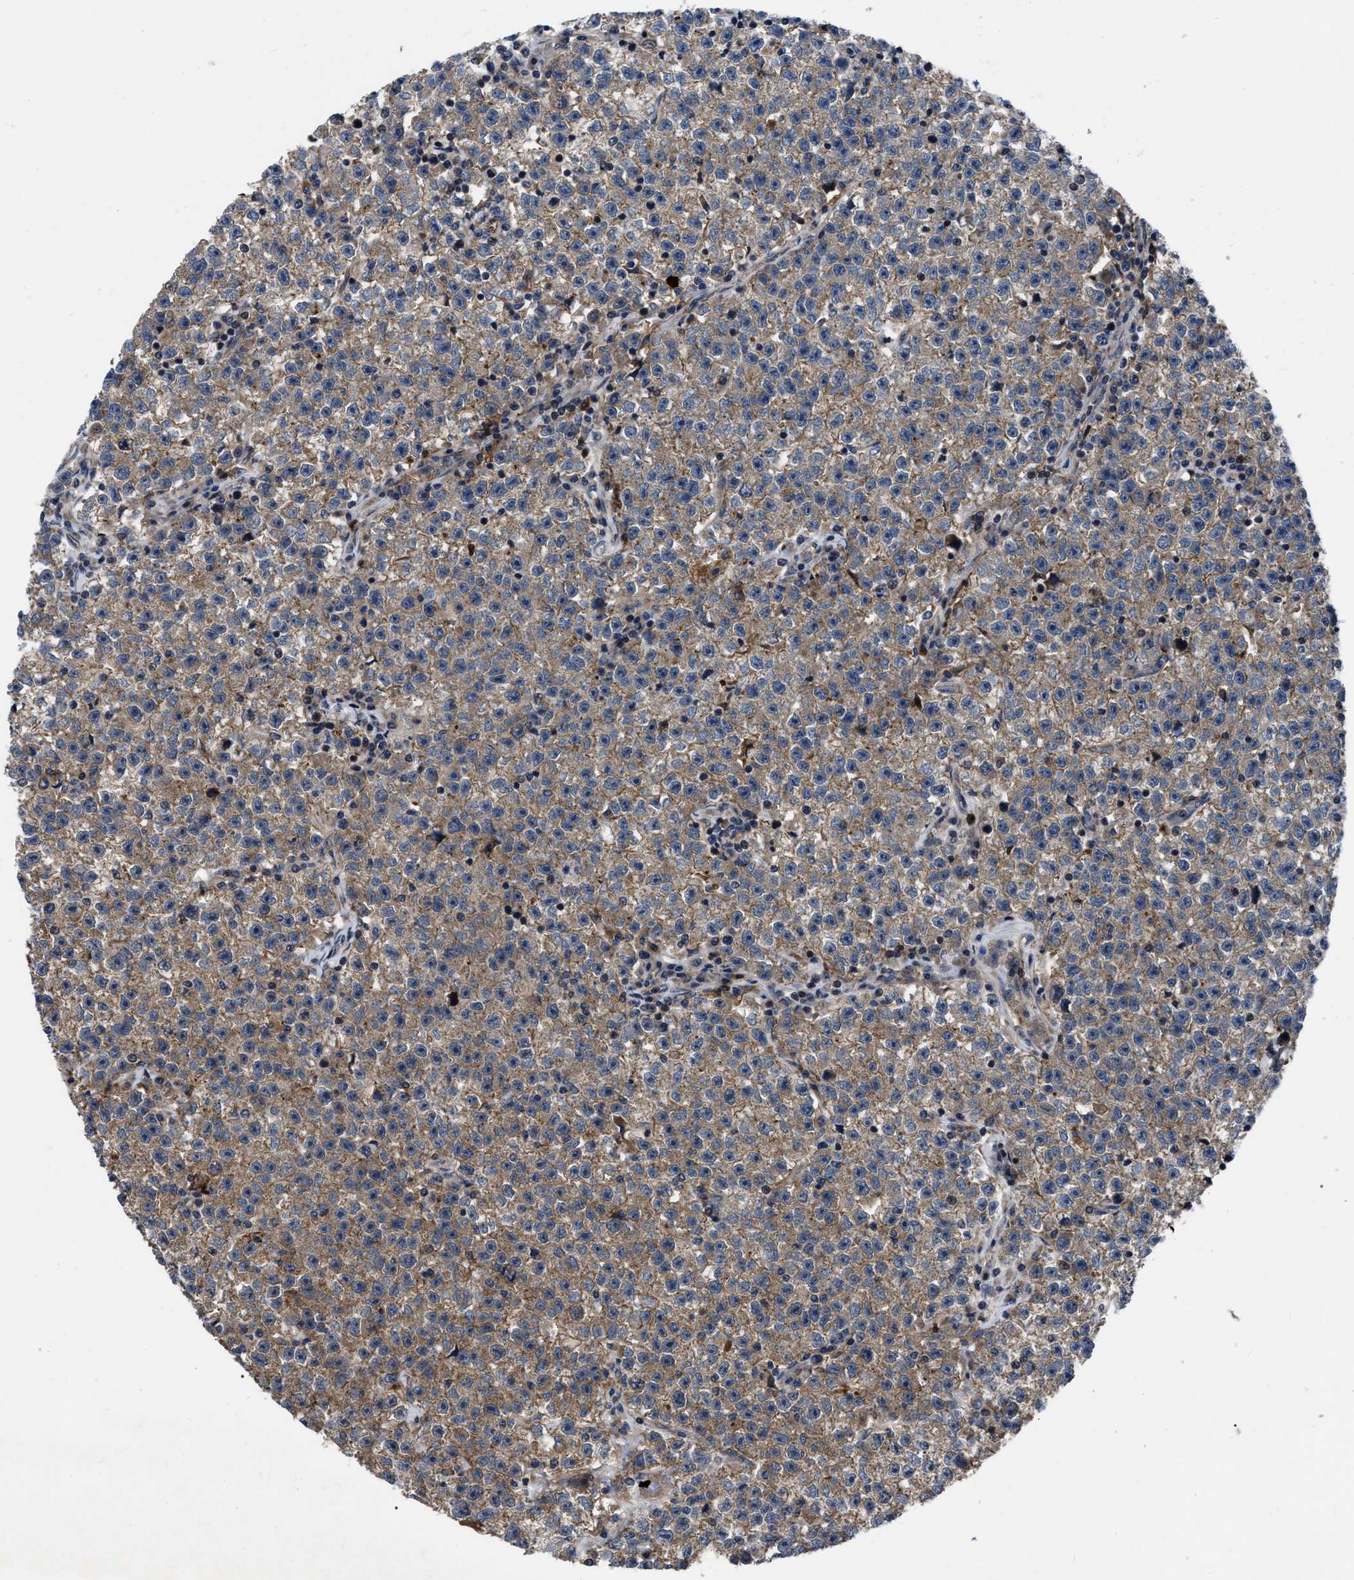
{"staining": {"intensity": "moderate", "quantity": ">75%", "location": "cytoplasmic/membranous"}, "tissue": "testis cancer", "cell_type": "Tumor cells", "image_type": "cancer", "snomed": [{"axis": "morphology", "description": "Seminoma, NOS"}, {"axis": "topography", "description": "Testis"}], "caption": "A histopathology image showing moderate cytoplasmic/membranous expression in approximately >75% of tumor cells in testis cancer, as visualized by brown immunohistochemical staining.", "gene": "PPWD1", "patient": {"sex": "male", "age": 22}}